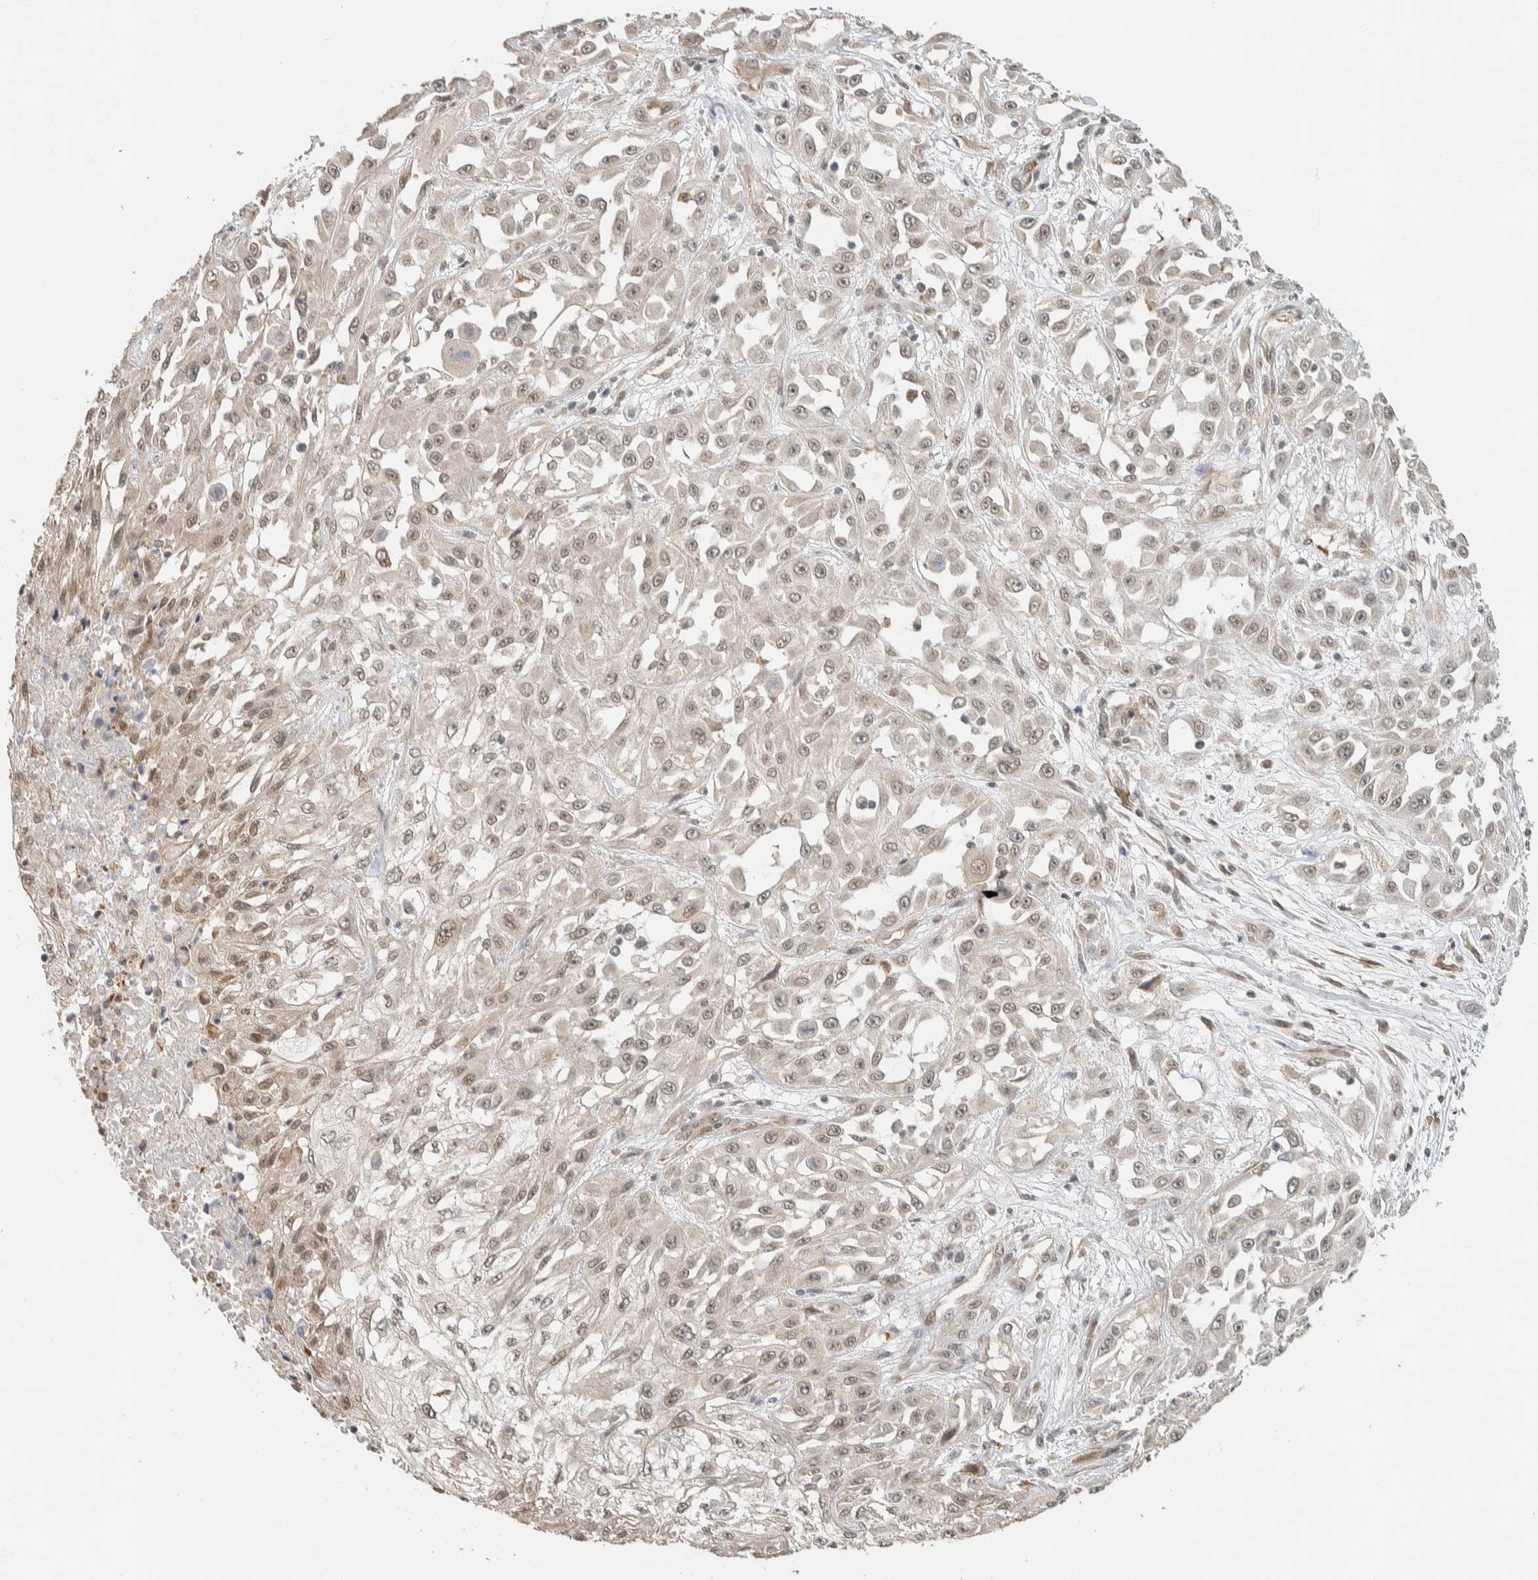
{"staining": {"intensity": "weak", "quantity": ">75%", "location": "nuclear"}, "tissue": "skin cancer", "cell_type": "Tumor cells", "image_type": "cancer", "snomed": [{"axis": "morphology", "description": "Squamous cell carcinoma, NOS"}, {"axis": "morphology", "description": "Squamous cell carcinoma, metastatic, NOS"}, {"axis": "topography", "description": "Skin"}, {"axis": "topography", "description": "Lymph node"}], "caption": "Immunohistochemical staining of skin cancer (metastatic squamous cell carcinoma) demonstrates low levels of weak nuclear staining in approximately >75% of tumor cells.", "gene": "ZBTB2", "patient": {"sex": "male", "age": 75}}